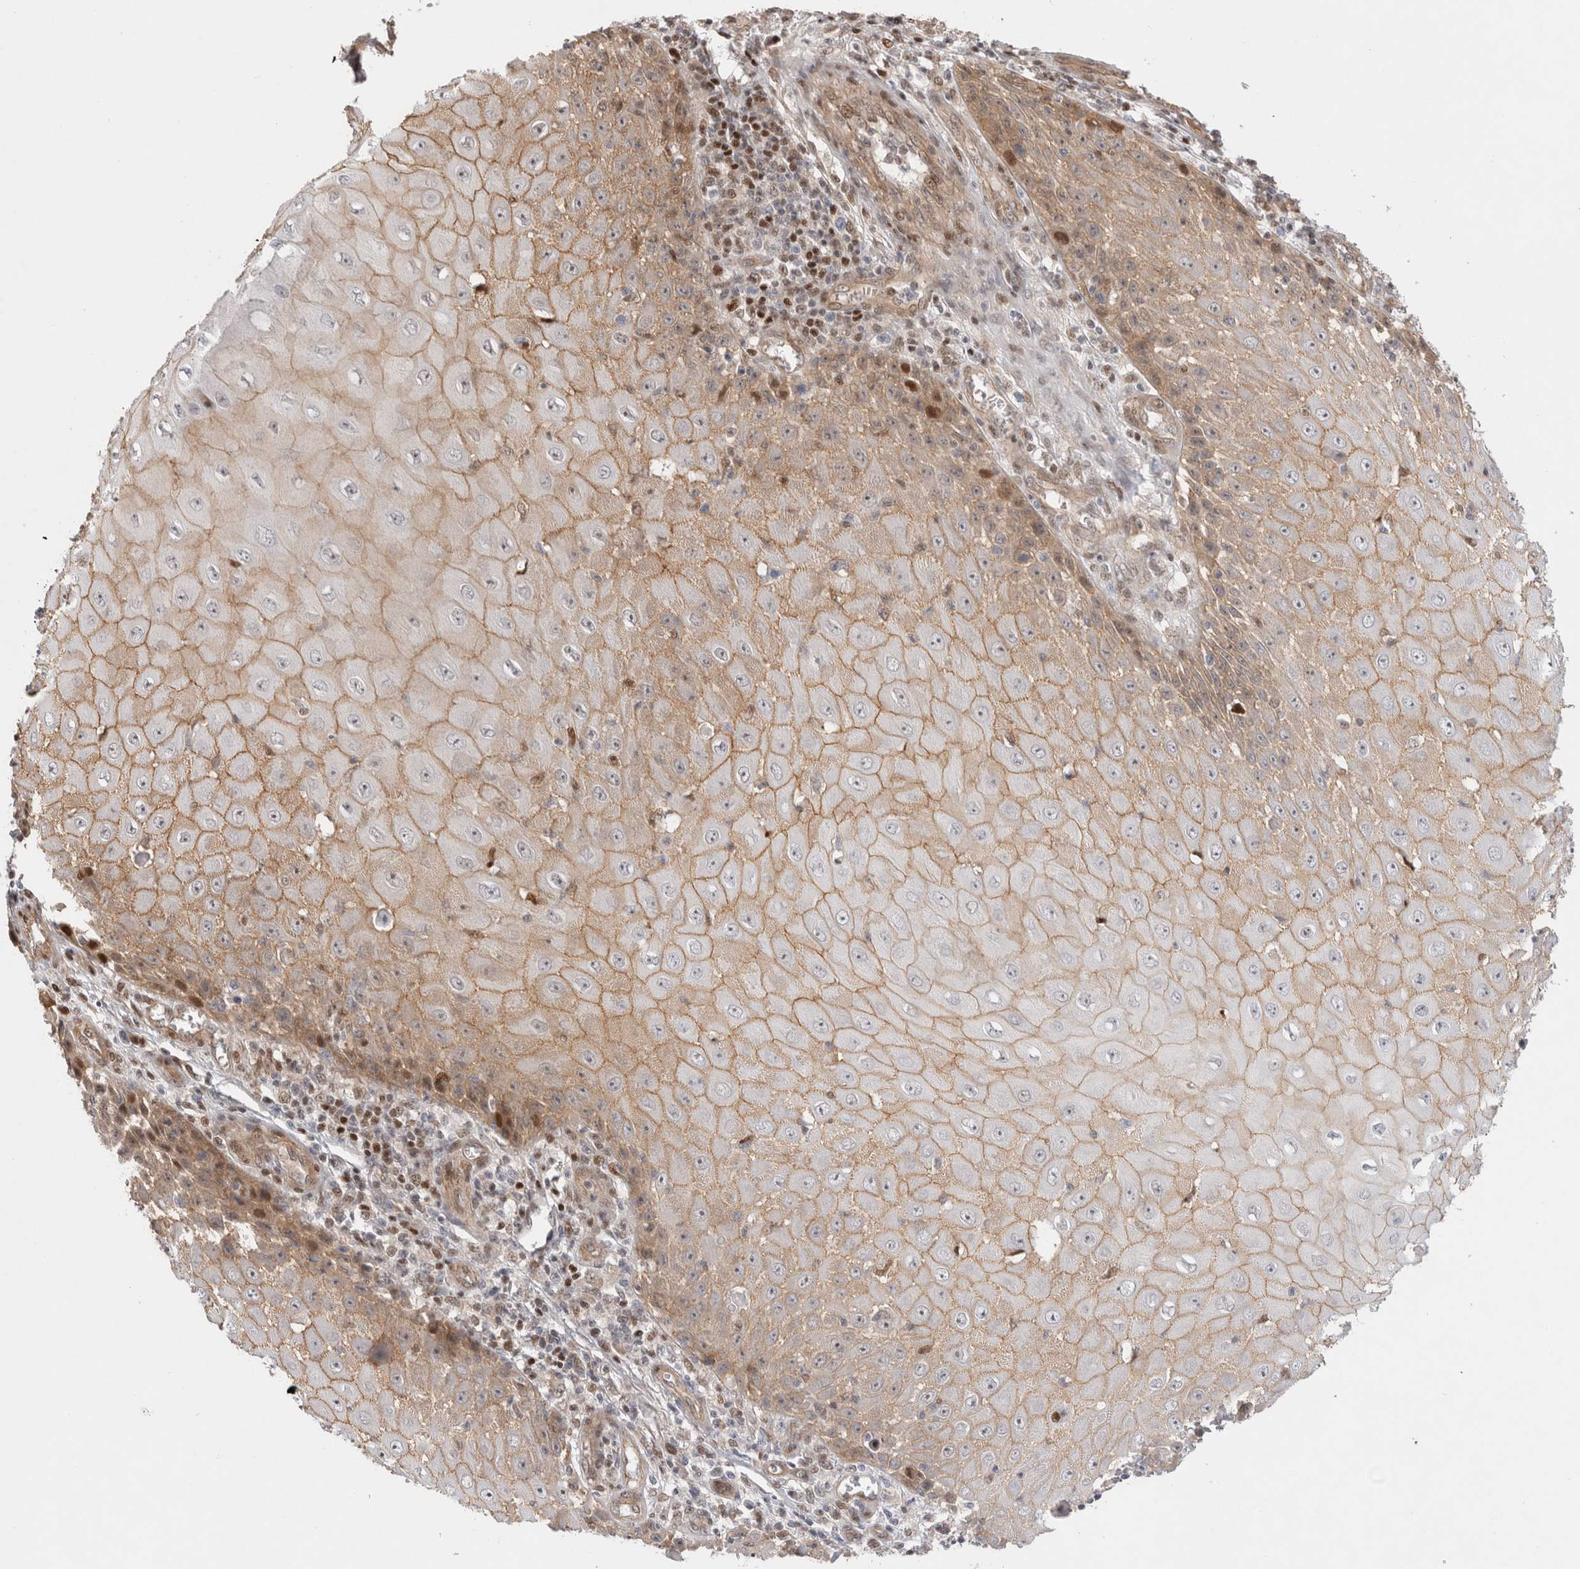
{"staining": {"intensity": "weak", "quantity": ">75%", "location": "cytoplasmic/membranous"}, "tissue": "skin cancer", "cell_type": "Tumor cells", "image_type": "cancer", "snomed": [{"axis": "morphology", "description": "Squamous cell carcinoma, NOS"}, {"axis": "topography", "description": "Skin"}], "caption": "The histopathology image shows a brown stain indicating the presence of a protein in the cytoplasmic/membranous of tumor cells in skin cancer (squamous cell carcinoma). Immunohistochemistry (ihc) stains the protein of interest in brown and the nuclei are stained blue.", "gene": "TCF4", "patient": {"sex": "female", "age": 73}}